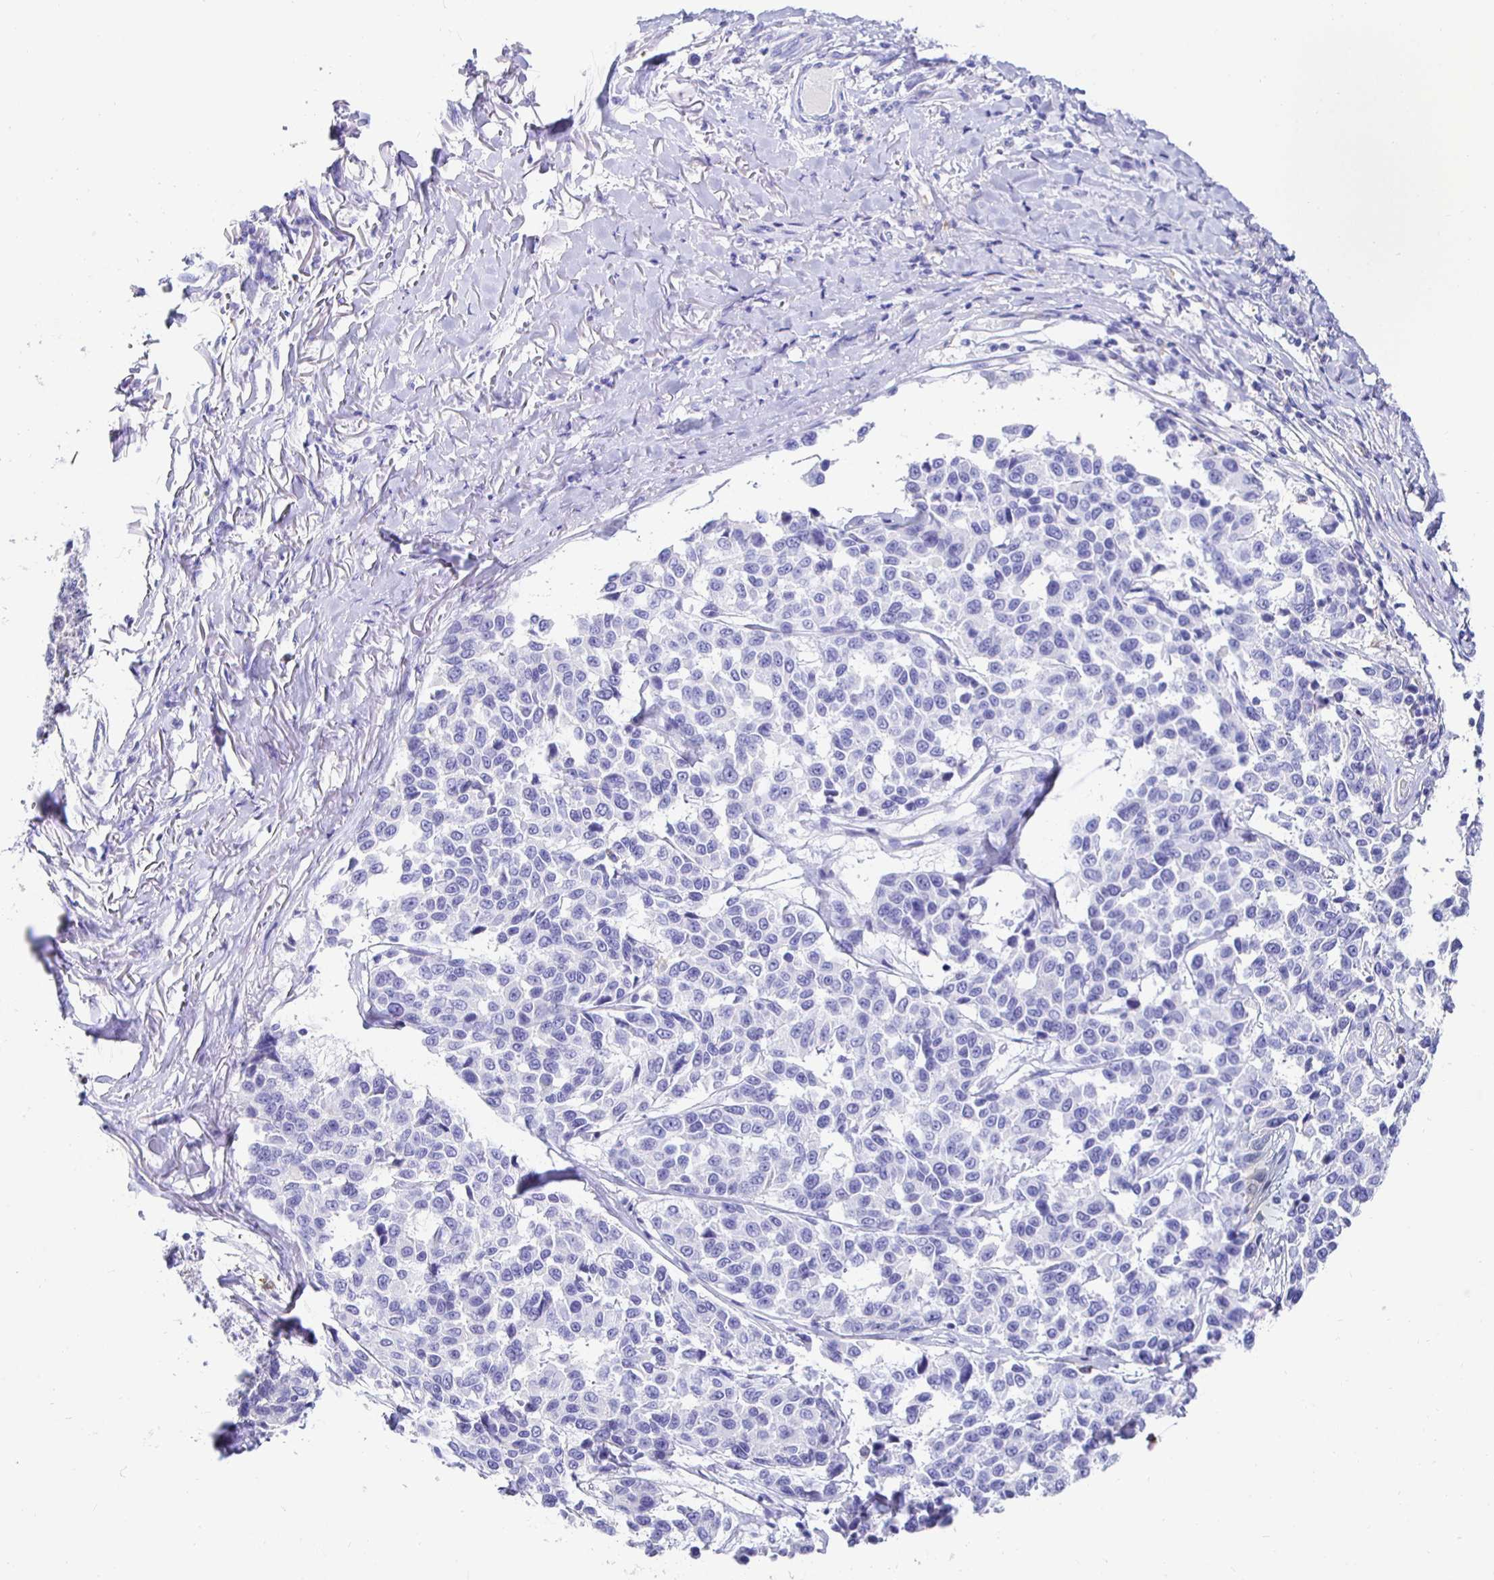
{"staining": {"intensity": "negative", "quantity": "none", "location": "none"}, "tissue": "melanoma", "cell_type": "Tumor cells", "image_type": "cancer", "snomed": [{"axis": "morphology", "description": "Malignant melanoma, NOS"}, {"axis": "topography", "description": "Skin"}], "caption": "A high-resolution image shows immunohistochemistry staining of malignant melanoma, which shows no significant expression in tumor cells.", "gene": "UMOD", "patient": {"sex": "female", "age": 66}}